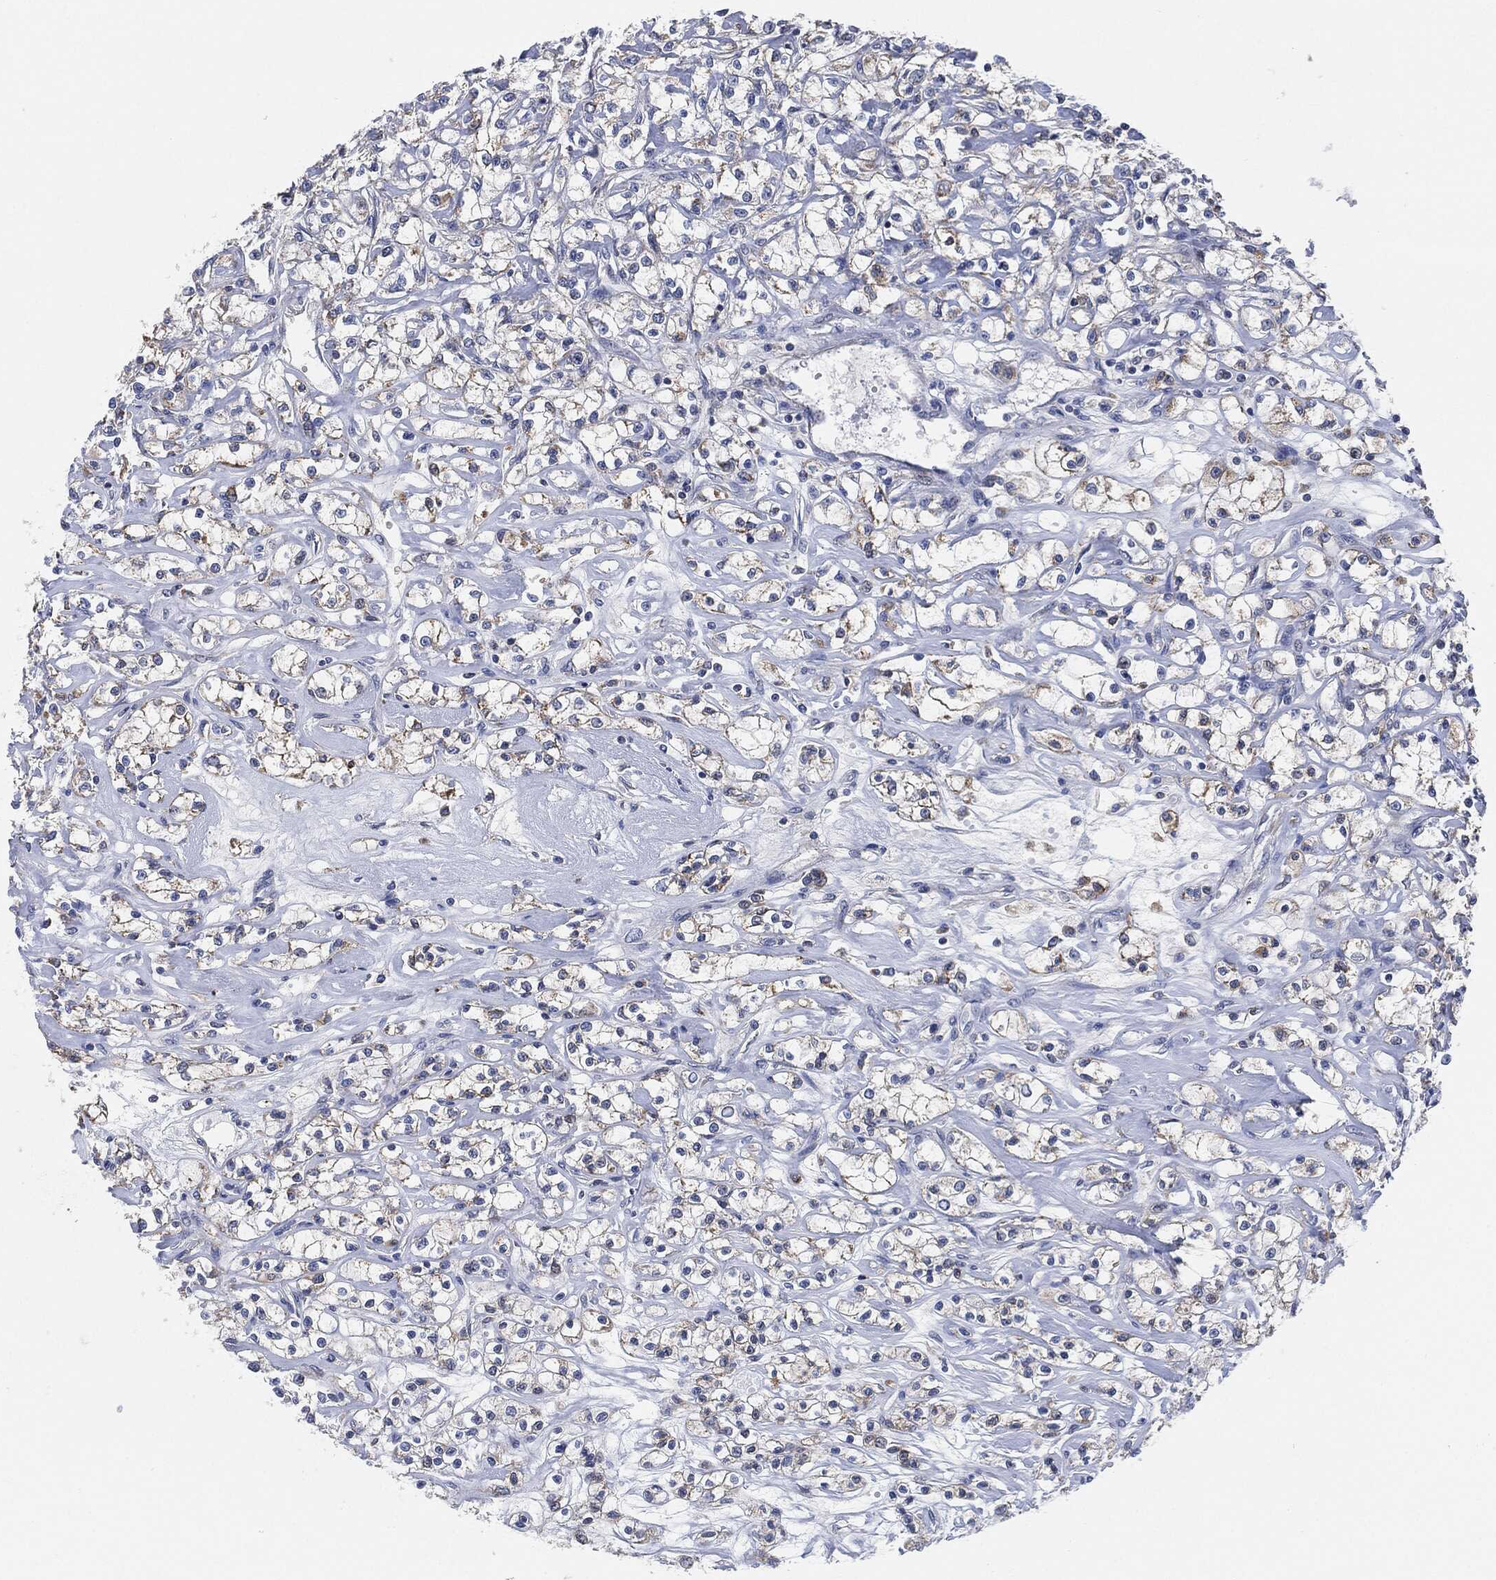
{"staining": {"intensity": "negative", "quantity": "none", "location": "none"}, "tissue": "renal cancer", "cell_type": "Tumor cells", "image_type": "cancer", "snomed": [{"axis": "morphology", "description": "Adenocarcinoma, NOS"}, {"axis": "topography", "description": "Kidney"}], "caption": "DAB (3,3'-diaminobenzidine) immunohistochemical staining of human adenocarcinoma (renal) shows no significant expression in tumor cells.", "gene": "VSIG4", "patient": {"sex": "female", "age": 59}}